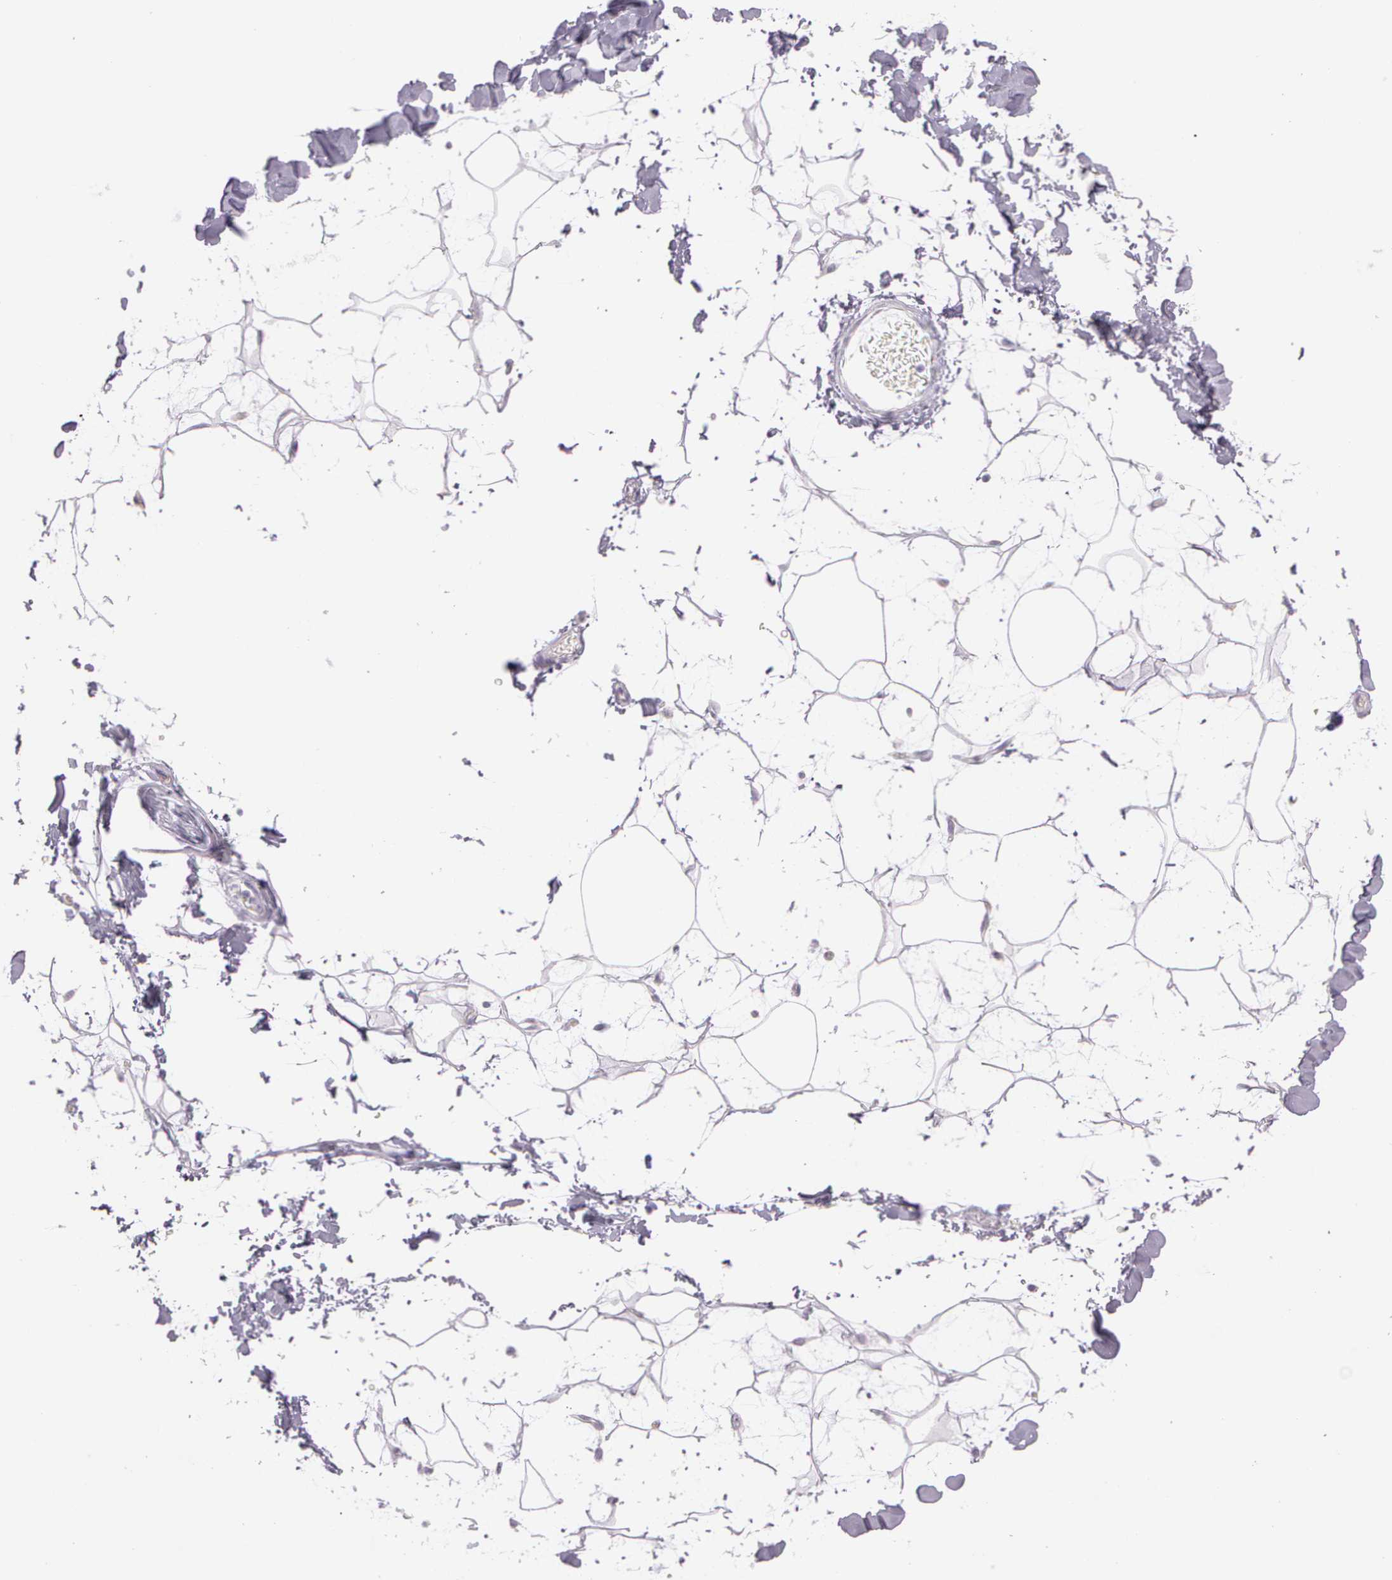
{"staining": {"intensity": "negative", "quantity": "none", "location": "none"}, "tissue": "adipose tissue", "cell_type": "Adipocytes", "image_type": "normal", "snomed": [{"axis": "morphology", "description": "Normal tissue, NOS"}, {"axis": "topography", "description": "Soft tissue"}], "caption": "Micrograph shows no protein expression in adipocytes of benign adipose tissue. (DAB IHC visualized using brightfield microscopy, high magnification).", "gene": "OTC", "patient": {"sex": "male", "age": 72}}